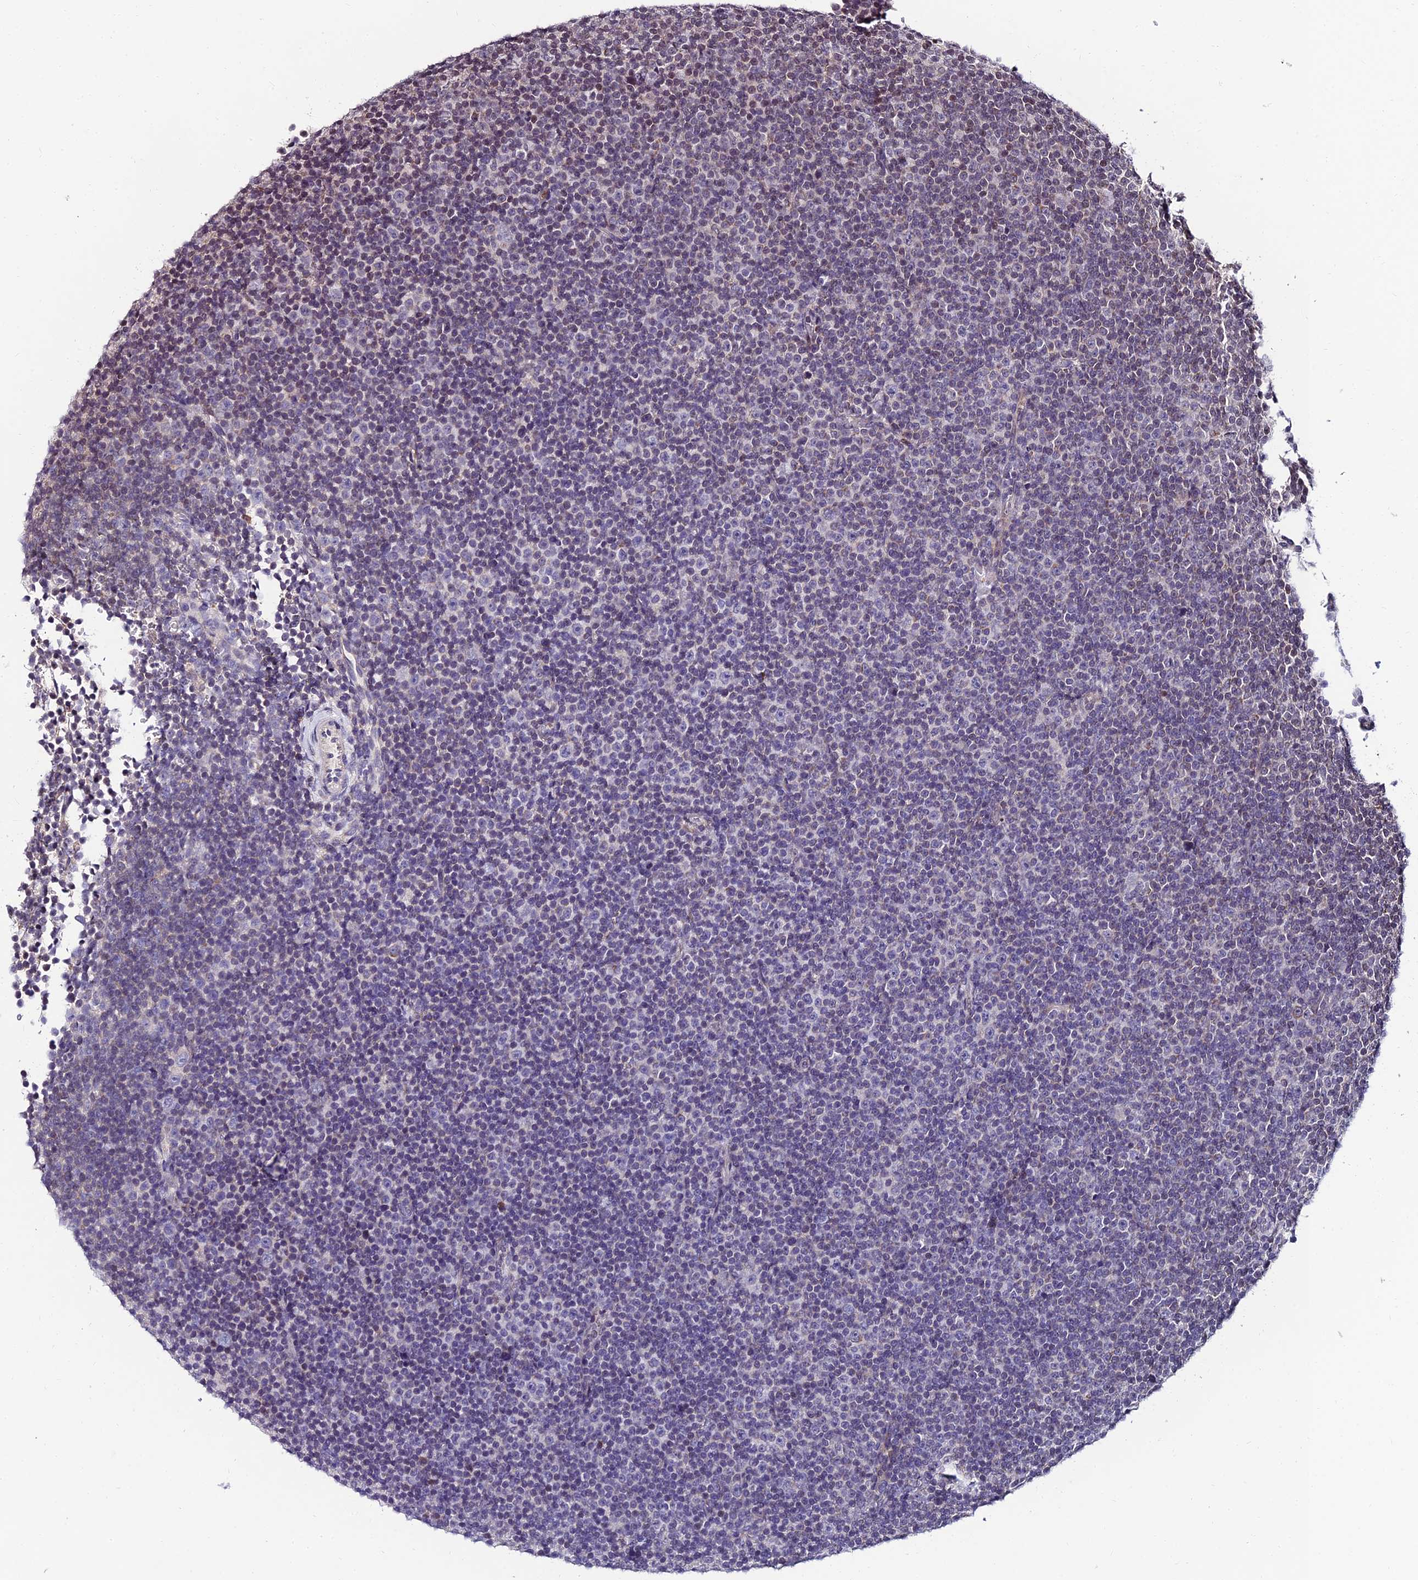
{"staining": {"intensity": "negative", "quantity": "none", "location": "none"}, "tissue": "lymphoma", "cell_type": "Tumor cells", "image_type": "cancer", "snomed": [{"axis": "morphology", "description": "Malignant lymphoma, non-Hodgkin's type, Low grade"}, {"axis": "topography", "description": "Lymph node"}], "caption": "DAB immunohistochemical staining of lymphoma demonstrates no significant positivity in tumor cells.", "gene": "CDNF", "patient": {"sex": "female", "age": 67}}